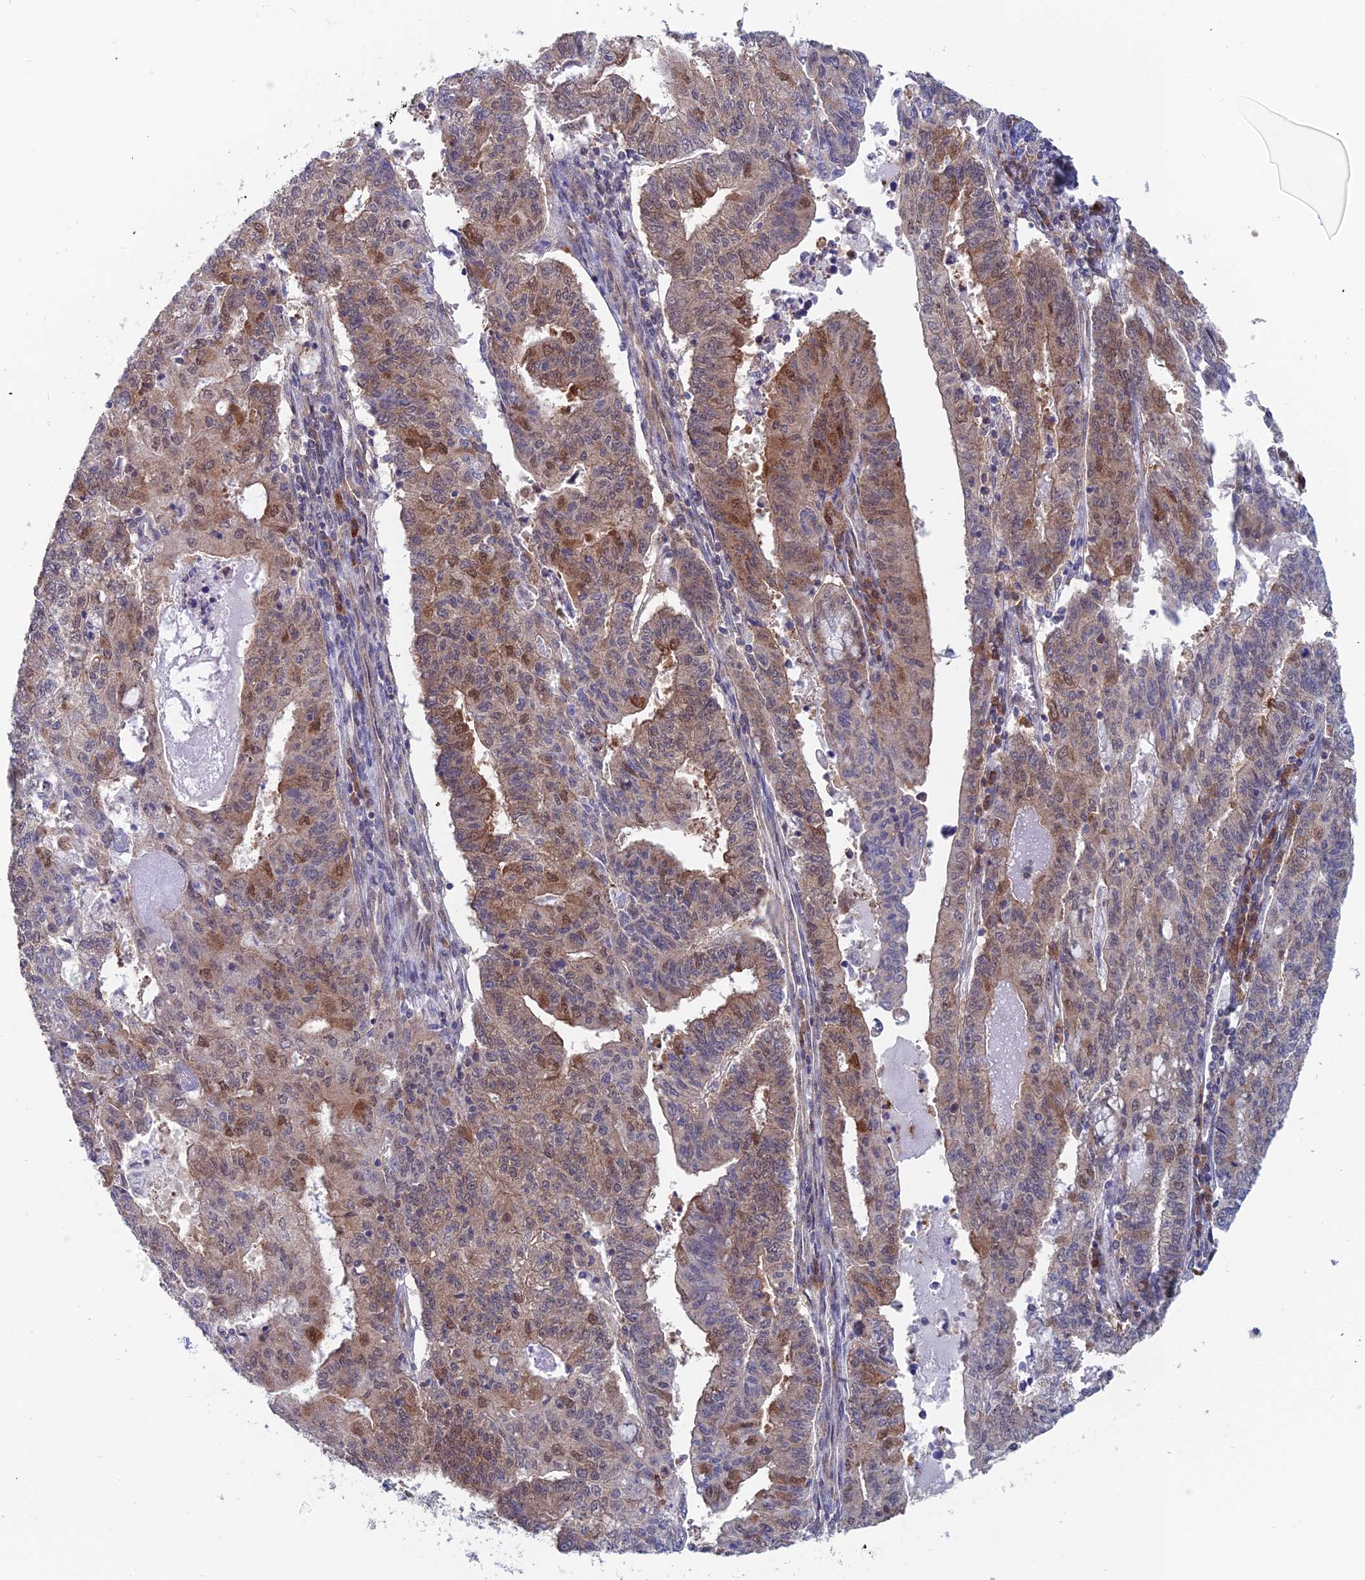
{"staining": {"intensity": "moderate", "quantity": "25%-75%", "location": "cytoplasmic/membranous,nuclear"}, "tissue": "endometrial cancer", "cell_type": "Tumor cells", "image_type": "cancer", "snomed": [{"axis": "morphology", "description": "Adenocarcinoma, NOS"}, {"axis": "topography", "description": "Endometrium"}], "caption": "Moderate cytoplasmic/membranous and nuclear protein expression is appreciated in approximately 25%-75% of tumor cells in adenocarcinoma (endometrial).", "gene": "IGBP1", "patient": {"sex": "female", "age": 59}}